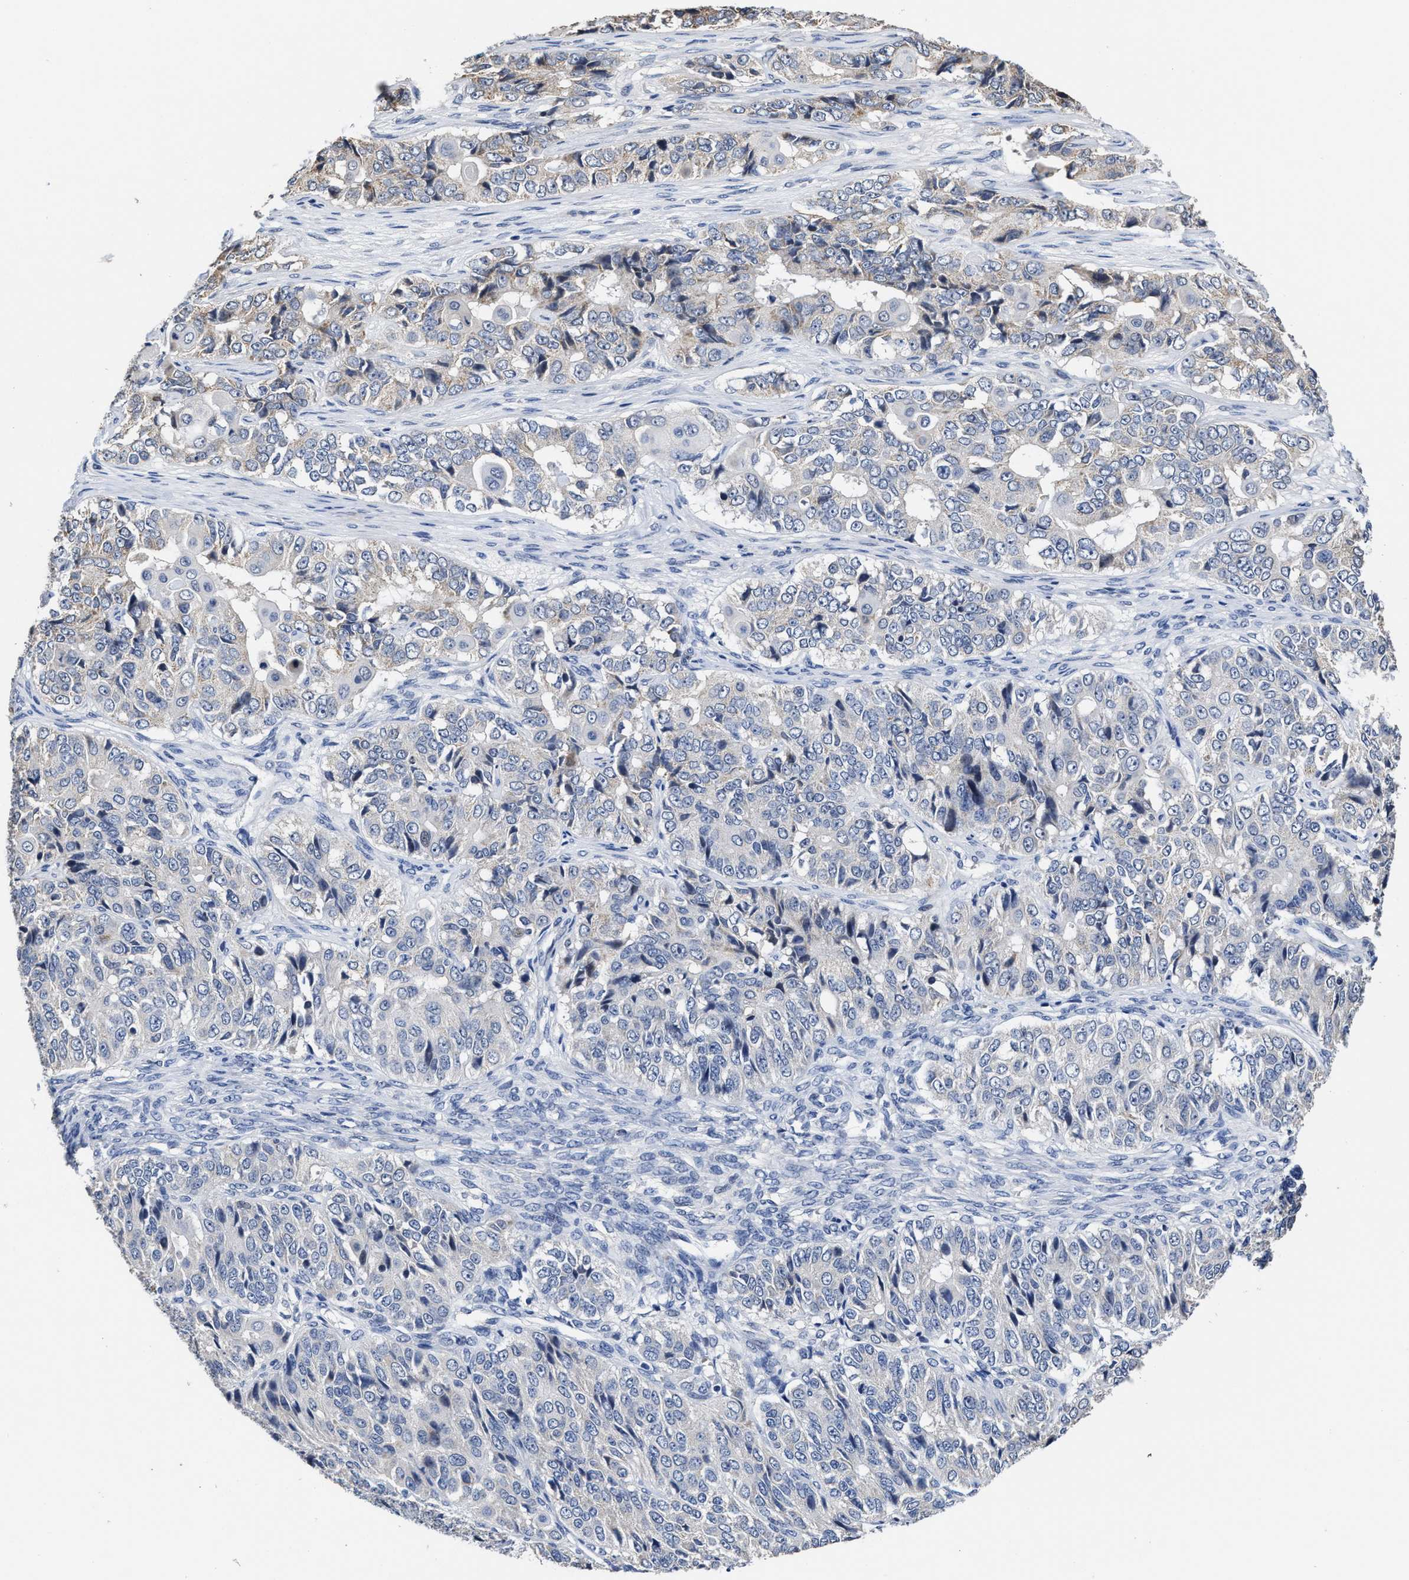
{"staining": {"intensity": "weak", "quantity": "<25%", "location": "cytoplasmic/membranous"}, "tissue": "ovarian cancer", "cell_type": "Tumor cells", "image_type": "cancer", "snomed": [{"axis": "morphology", "description": "Carcinoma, endometroid"}, {"axis": "topography", "description": "Ovary"}], "caption": "DAB (3,3'-diaminobenzidine) immunohistochemical staining of endometroid carcinoma (ovarian) shows no significant positivity in tumor cells.", "gene": "ZFAT", "patient": {"sex": "female", "age": 51}}